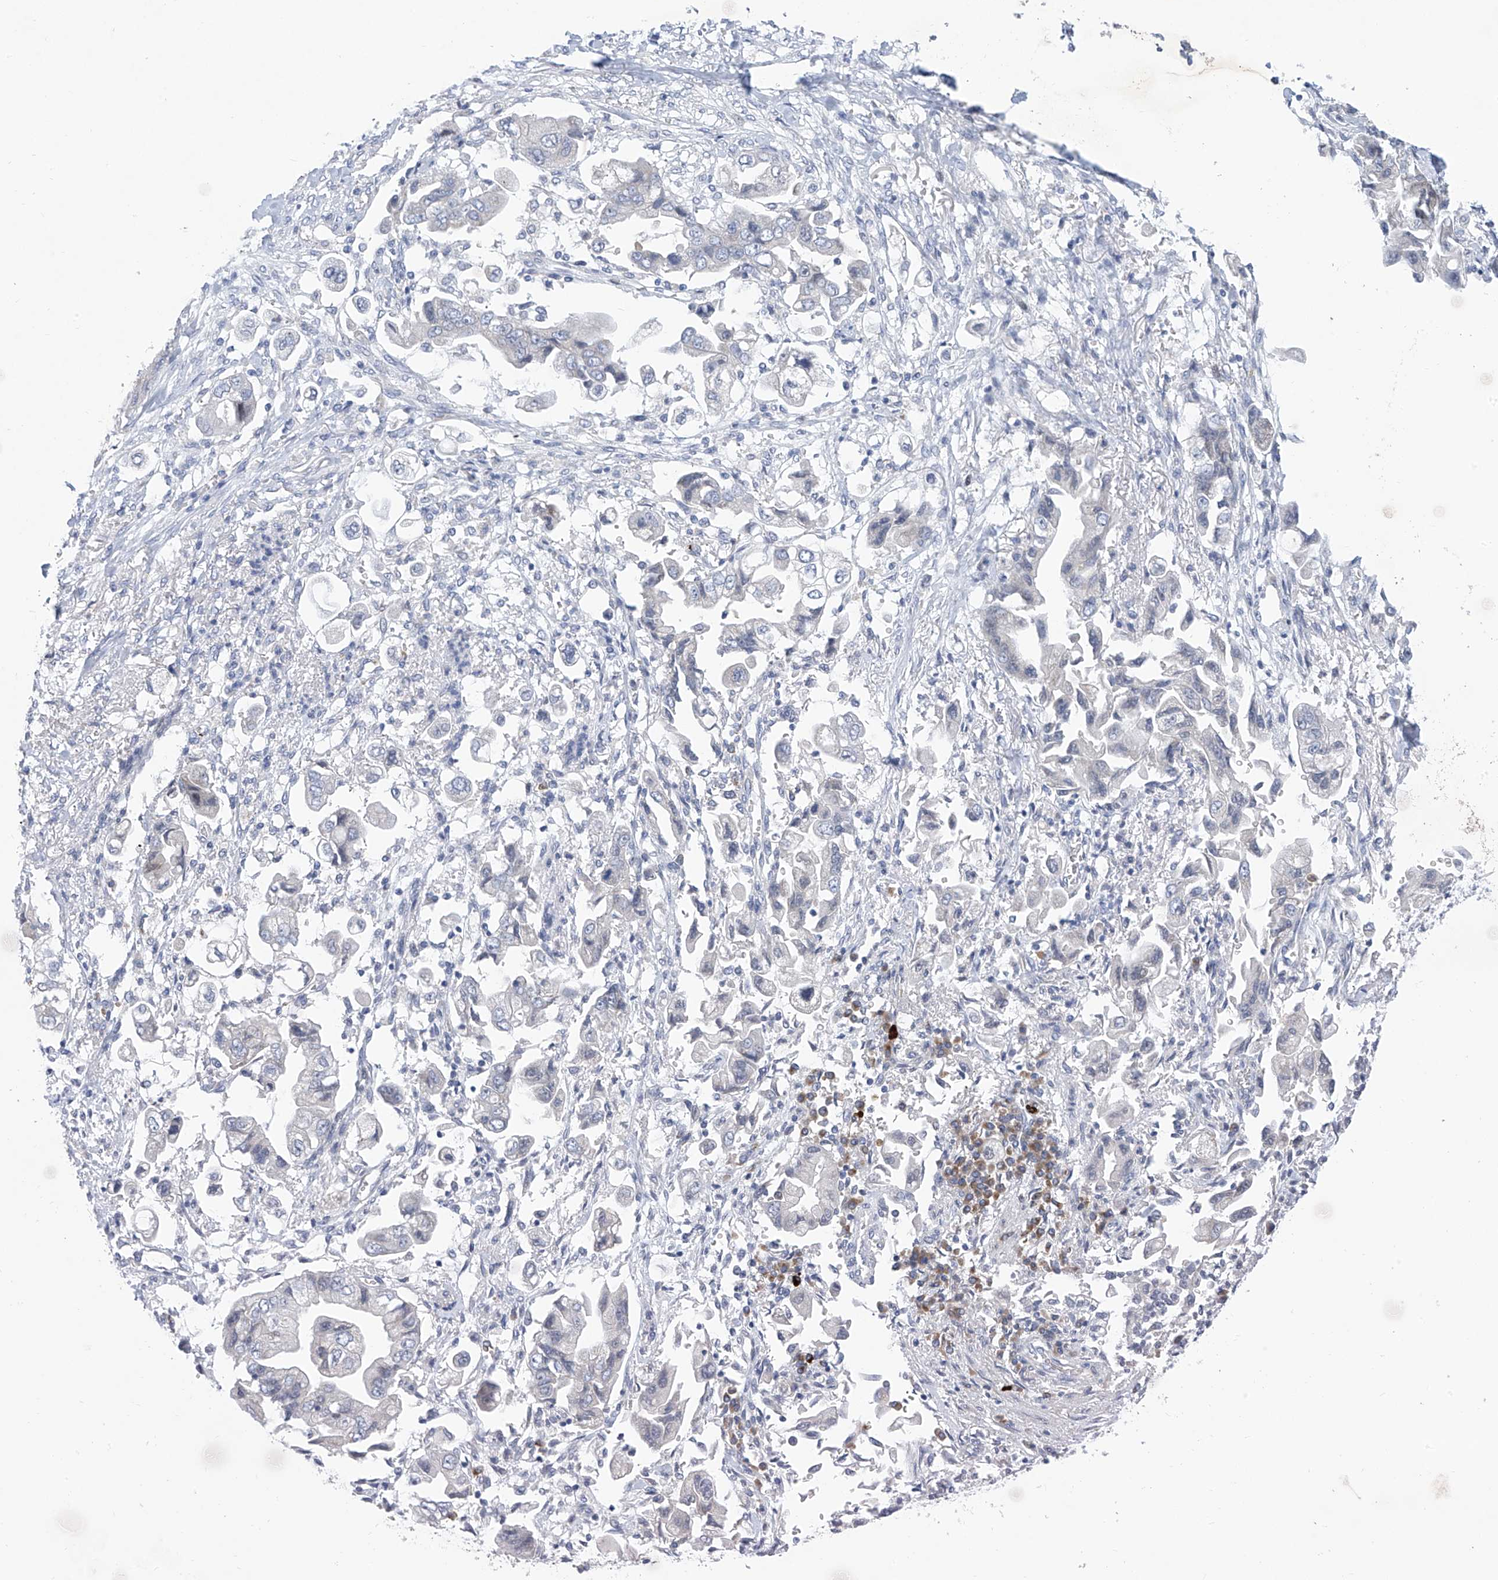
{"staining": {"intensity": "negative", "quantity": "none", "location": "none"}, "tissue": "stomach cancer", "cell_type": "Tumor cells", "image_type": "cancer", "snomed": [{"axis": "morphology", "description": "Adenocarcinoma, NOS"}, {"axis": "topography", "description": "Stomach"}], "caption": "An image of stomach cancer (adenocarcinoma) stained for a protein demonstrates no brown staining in tumor cells.", "gene": "SLCO4A1", "patient": {"sex": "male", "age": 62}}